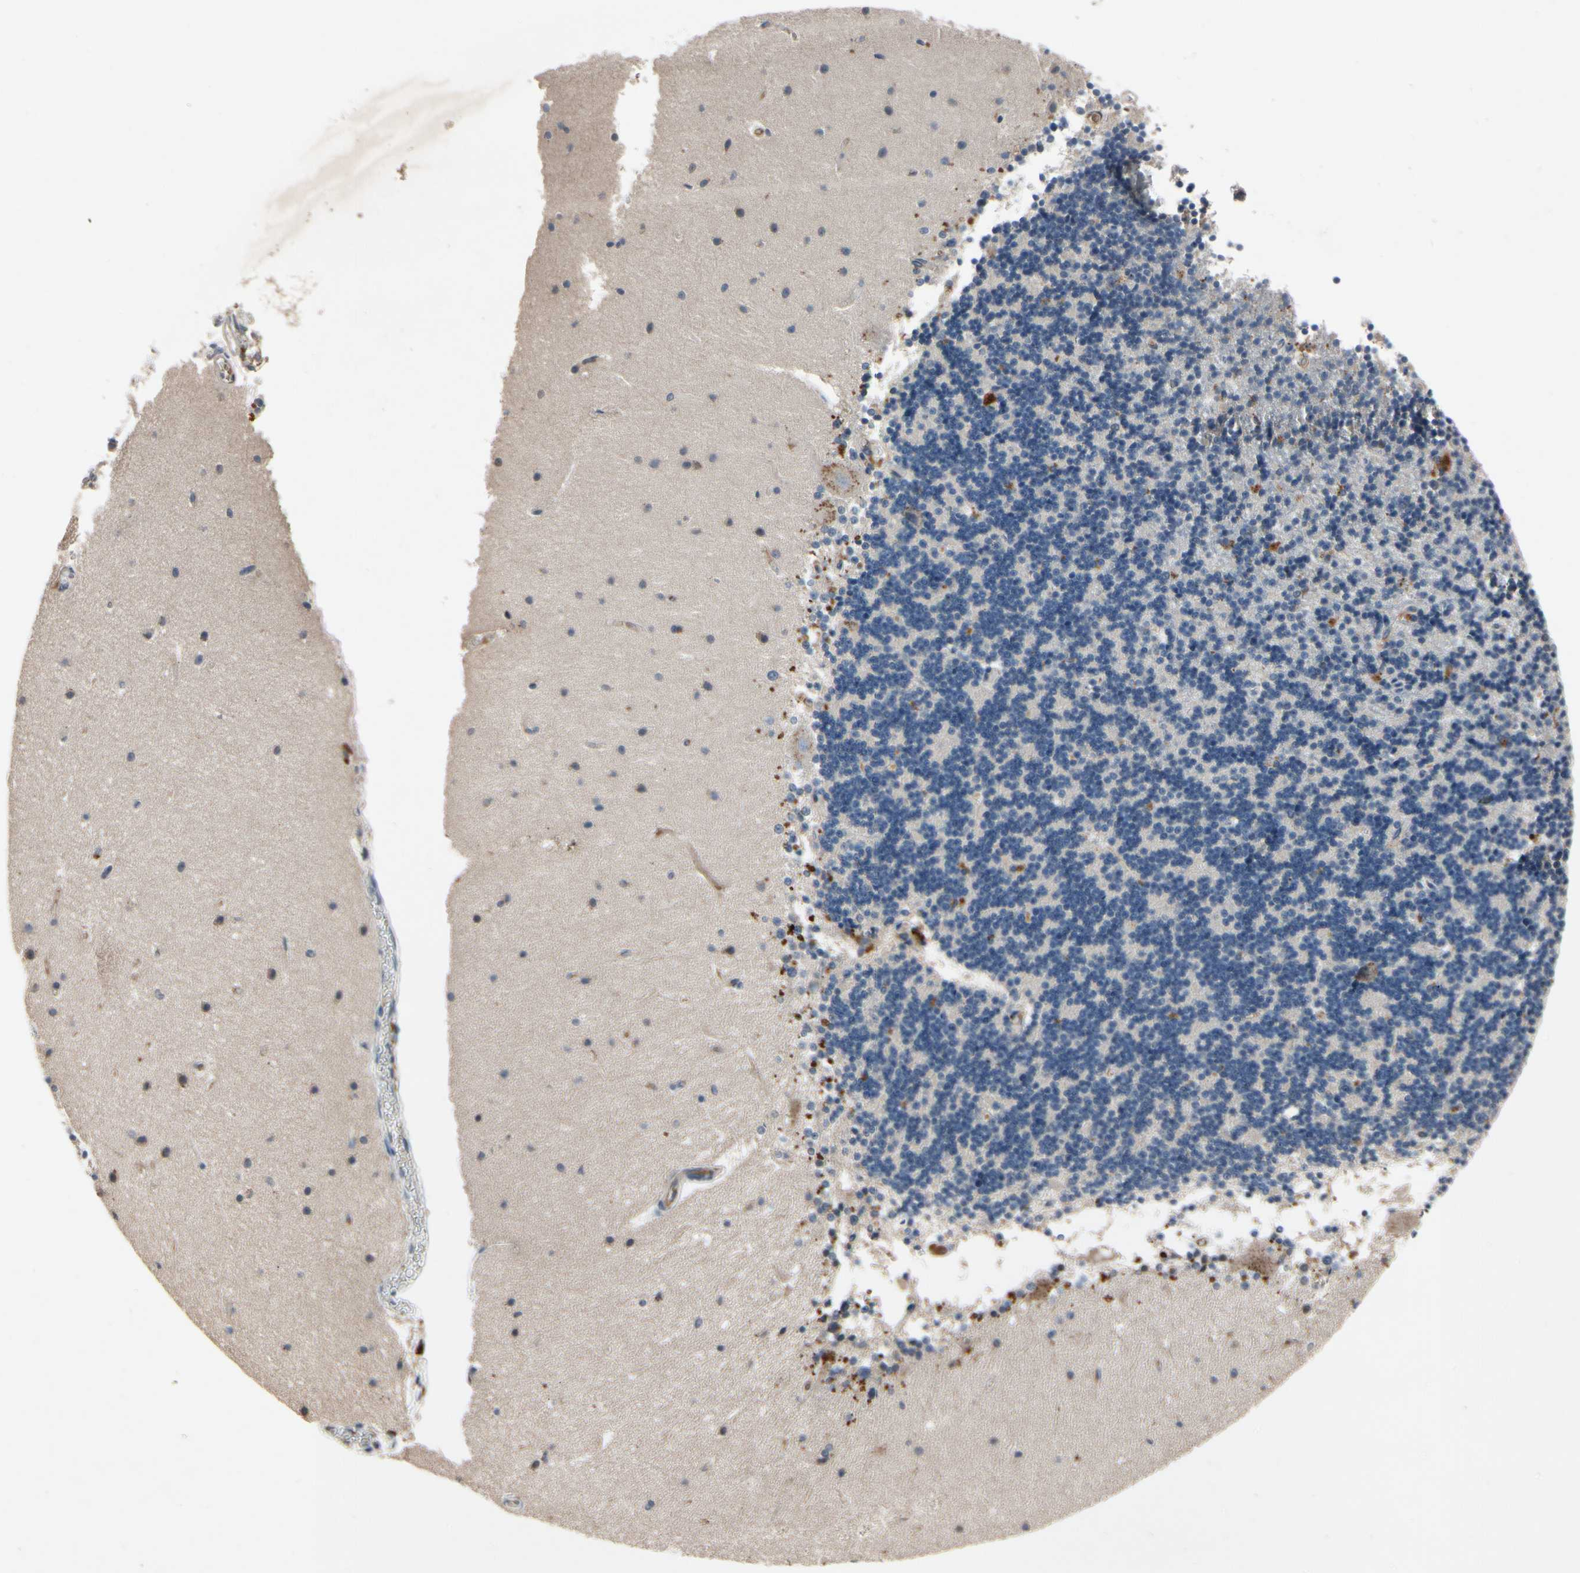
{"staining": {"intensity": "weak", "quantity": "<25%", "location": "cytoplasmic/membranous"}, "tissue": "cerebellum", "cell_type": "Cells in granular layer", "image_type": "normal", "snomed": [{"axis": "morphology", "description": "Normal tissue, NOS"}, {"axis": "topography", "description": "Cerebellum"}], "caption": "Cells in granular layer are negative for protein expression in benign human cerebellum. Nuclei are stained in blue.", "gene": "IL1RL1", "patient": {"sex": "female", "age": 54}}